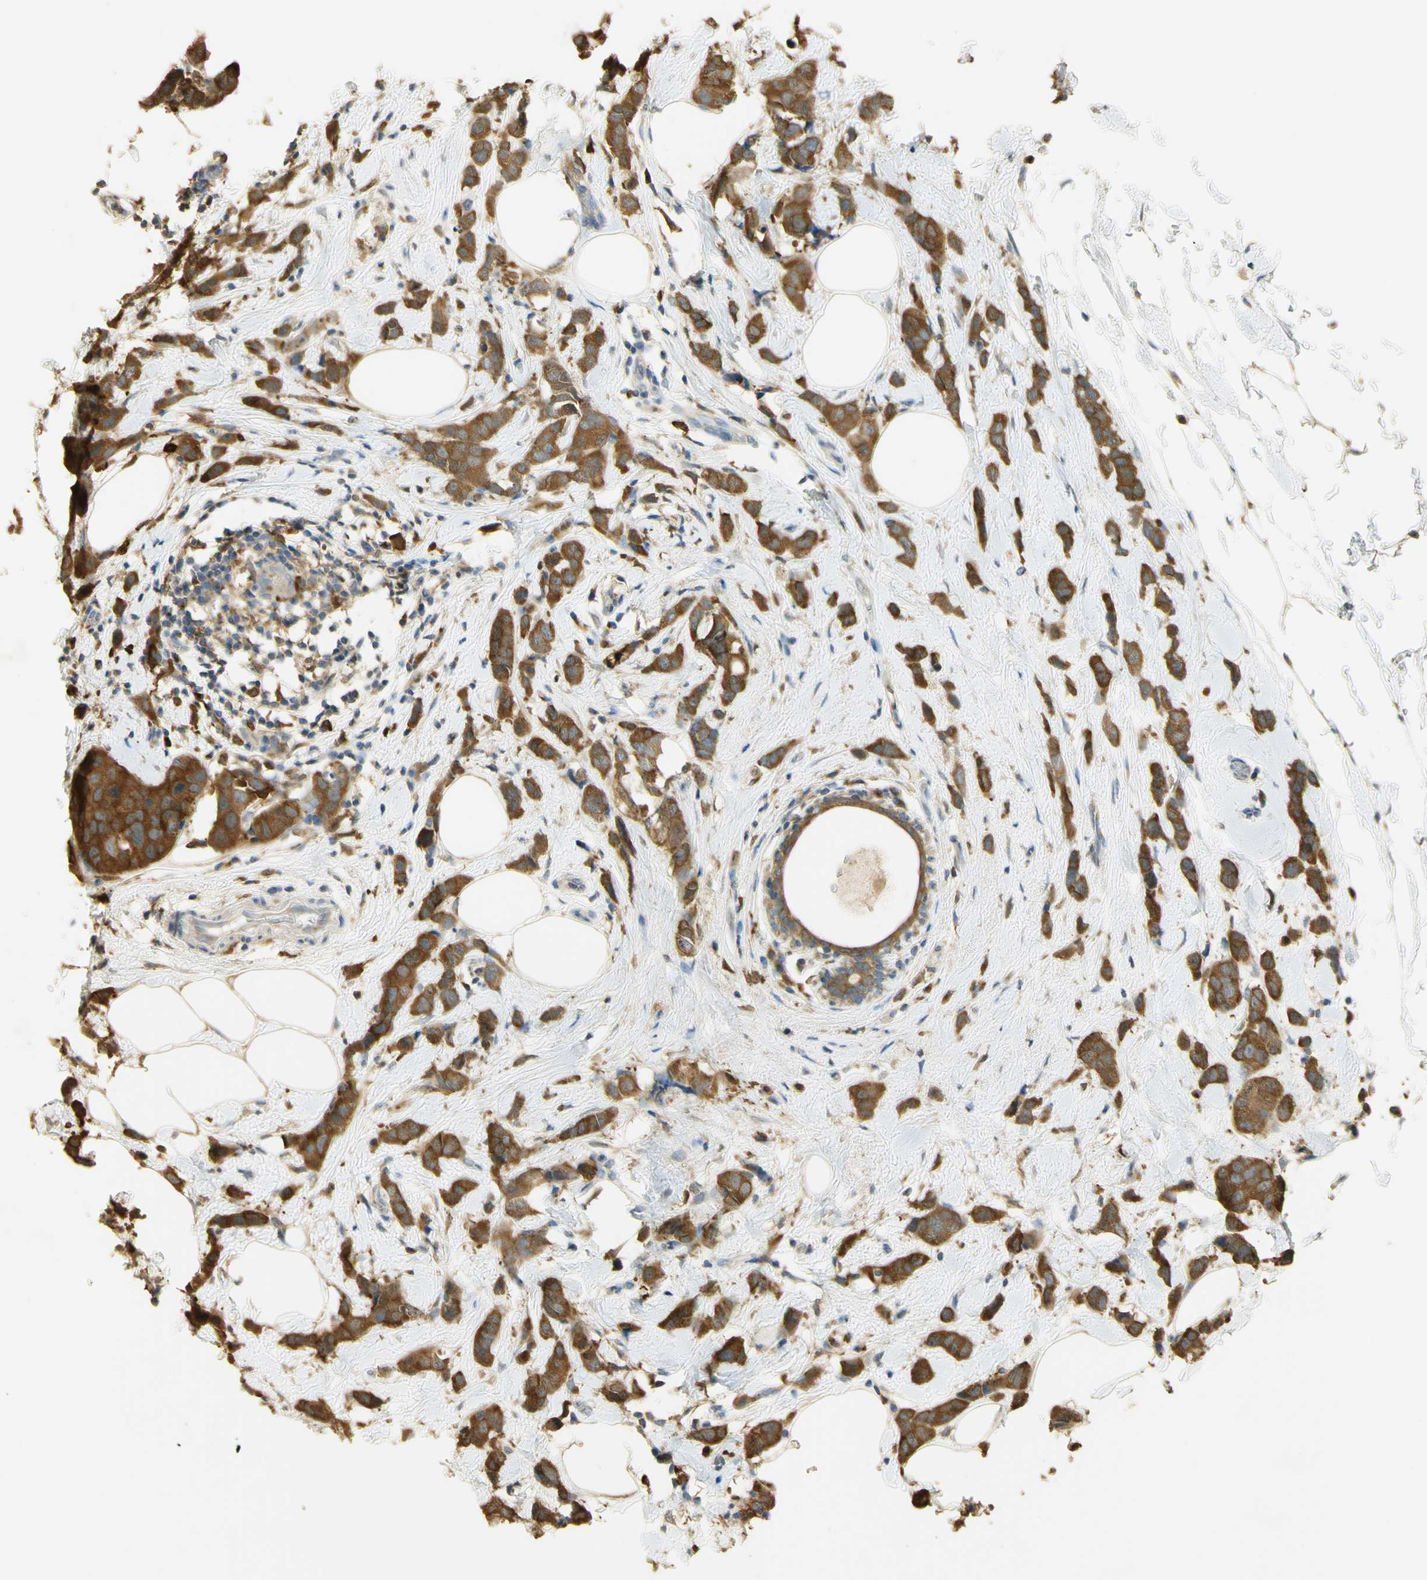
{"staining": {"intensity": "strong", "quantity": ">75%", "location": "cytoplasmic/membranous"}, "tissue": "breast cancer", "cell_type": "Tumor cells", "image_type": "cancer", "snomed": [{"axis": "morphology", "description": "Normal tissue, NOS"}, {"axis": "morphology", "description": "Duct carcinoma"}, {"axis": "topography", "description": "Breast"}], "caption": "Brown immunohistochemical staining in breast cancer (intraductal carcinoma) demonstrates strong cytoplasmic/membranous positivity in about >75% of tumor cells.", "gene": "PAK1", "patient": {"sex": "female", "age": 50}}